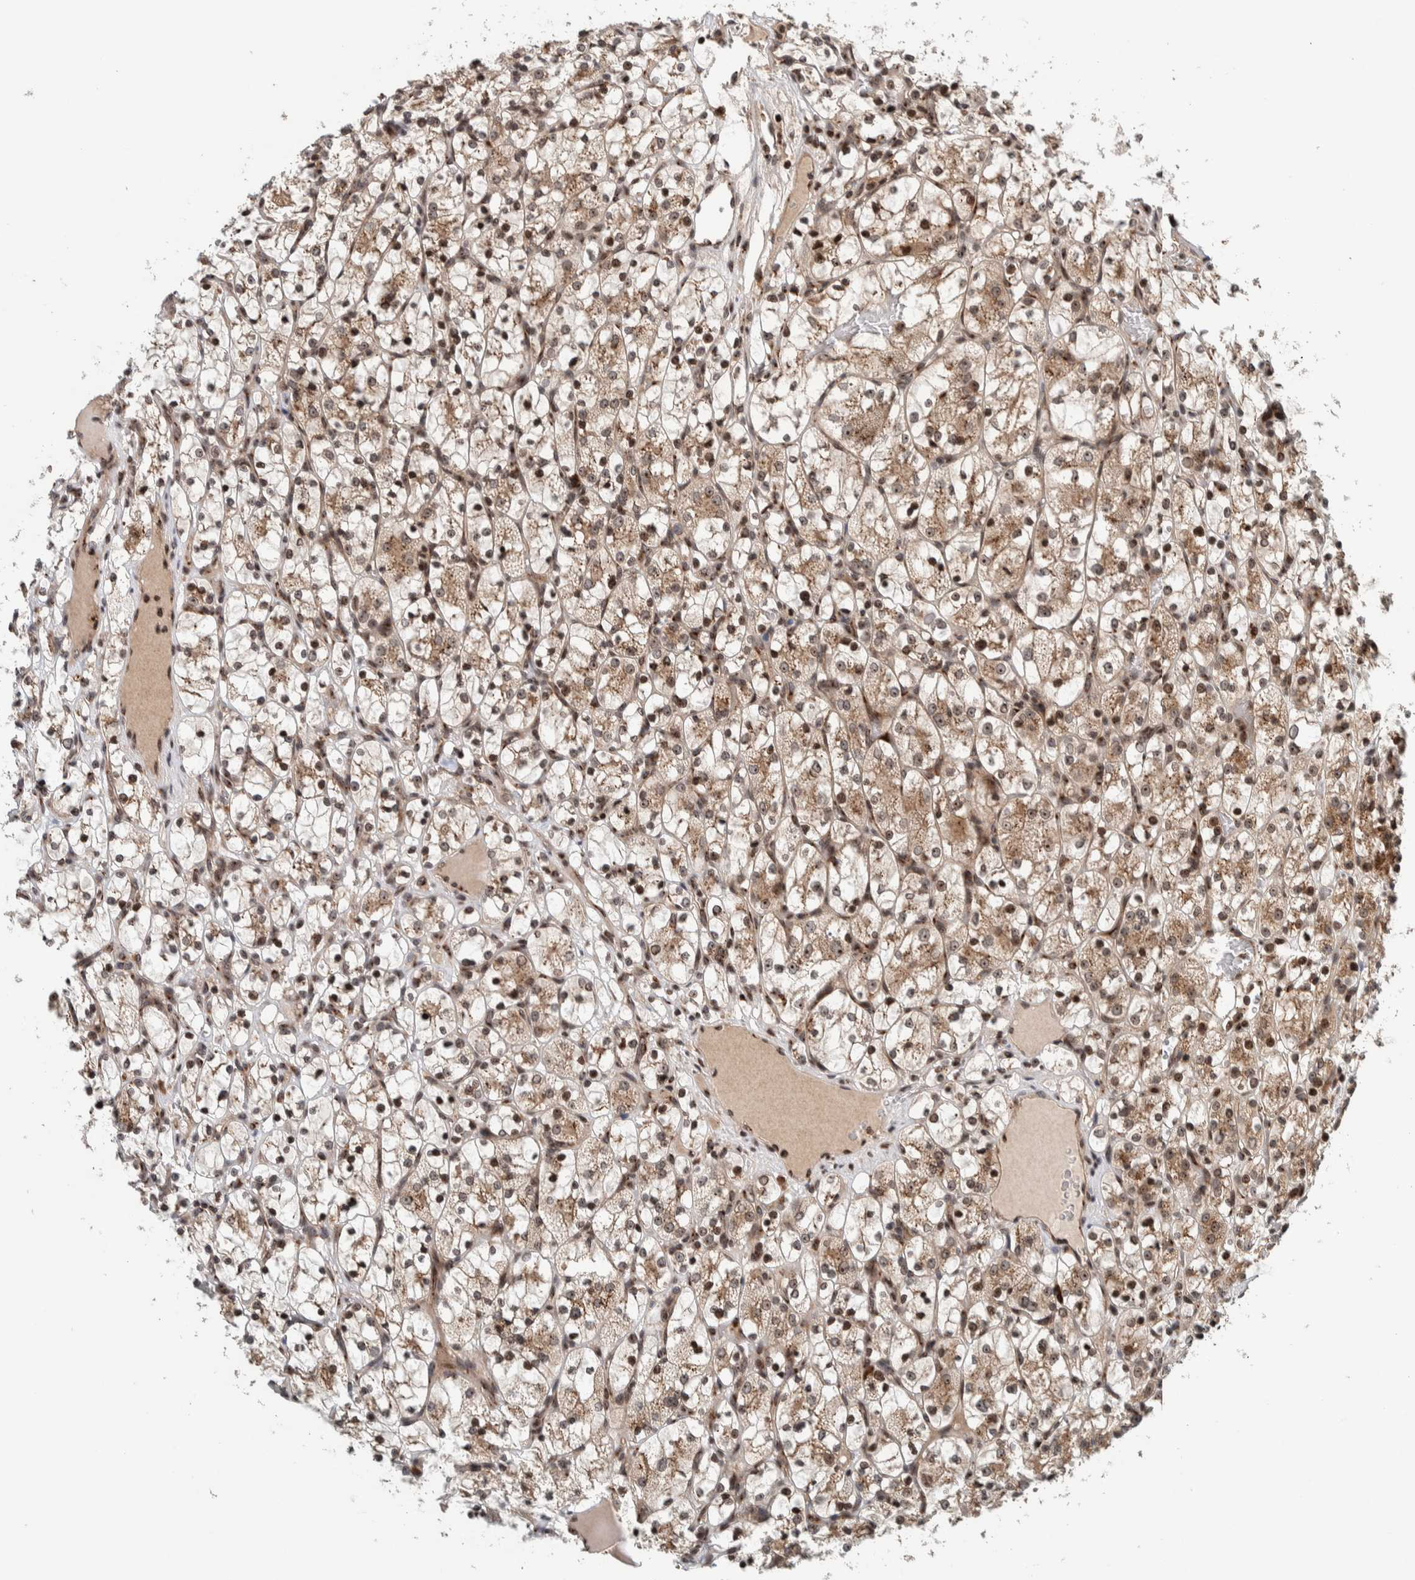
{"staining": {"intensity": "weak", "quantity": "25%-75%", "location": "cytoplasmic/membranous,nuclear"}, "tissue": "renal cancer", "cell_type": "Tumor cells", "image_type": "cancer", "snomed": [{"axis": "morphology", "description": "Adenocarcinoma, NOS"}, {"axis": "topography", "description": "Kidney"}], "caption": "High-power microscopy captured an IHC micrograph of renal cancer, revealing weak cytoplasmic/membranous and nuclear staining in approximately 25%-75% of tumor cells.", "gene": "CCDC182", "patient": {"sex": "female", "age": 69}}